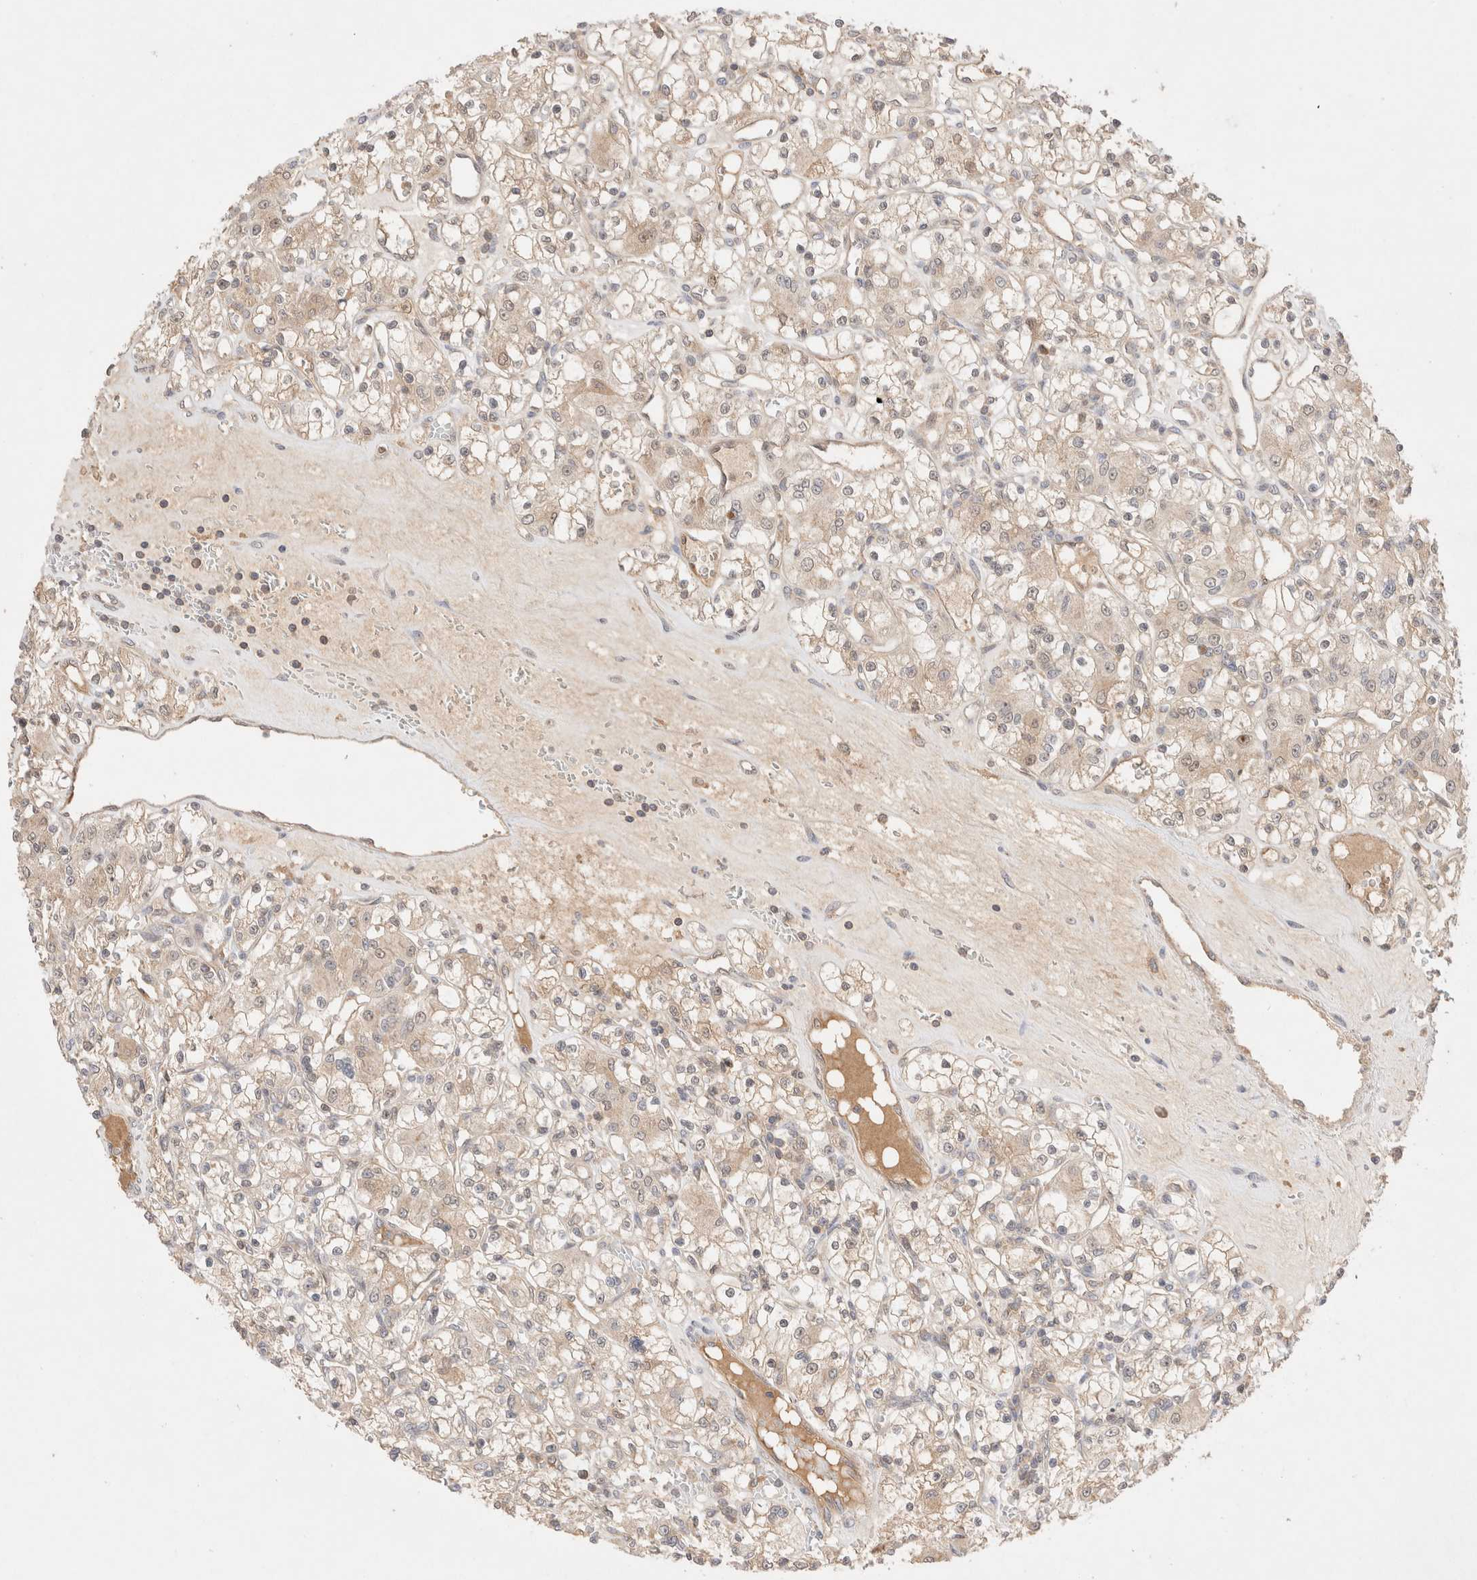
{"staining": {"intensity": "weak", "quantity": "25%-75%", "location": "cytoplasmic/membranous"}, "tissue": "renal cancer", "cell_type": "Tumor cells", "image_type": "cancer", "snomed": [{"axis": "morphology", "description": "Adenocarcinoma, NOS"}, {"axis": "topography", "description": "Kidney"}], "caption": "A high-resolution photomicrograph shows immunohistochemistry (IHC) staining of adenocarcinoma (renal), which reveals weak cytoplasmic/membranous expression in about 25%-75% of tumor cells.", "gene": "CARNMT1", "patient": {"sex": "female", "age": 59}}